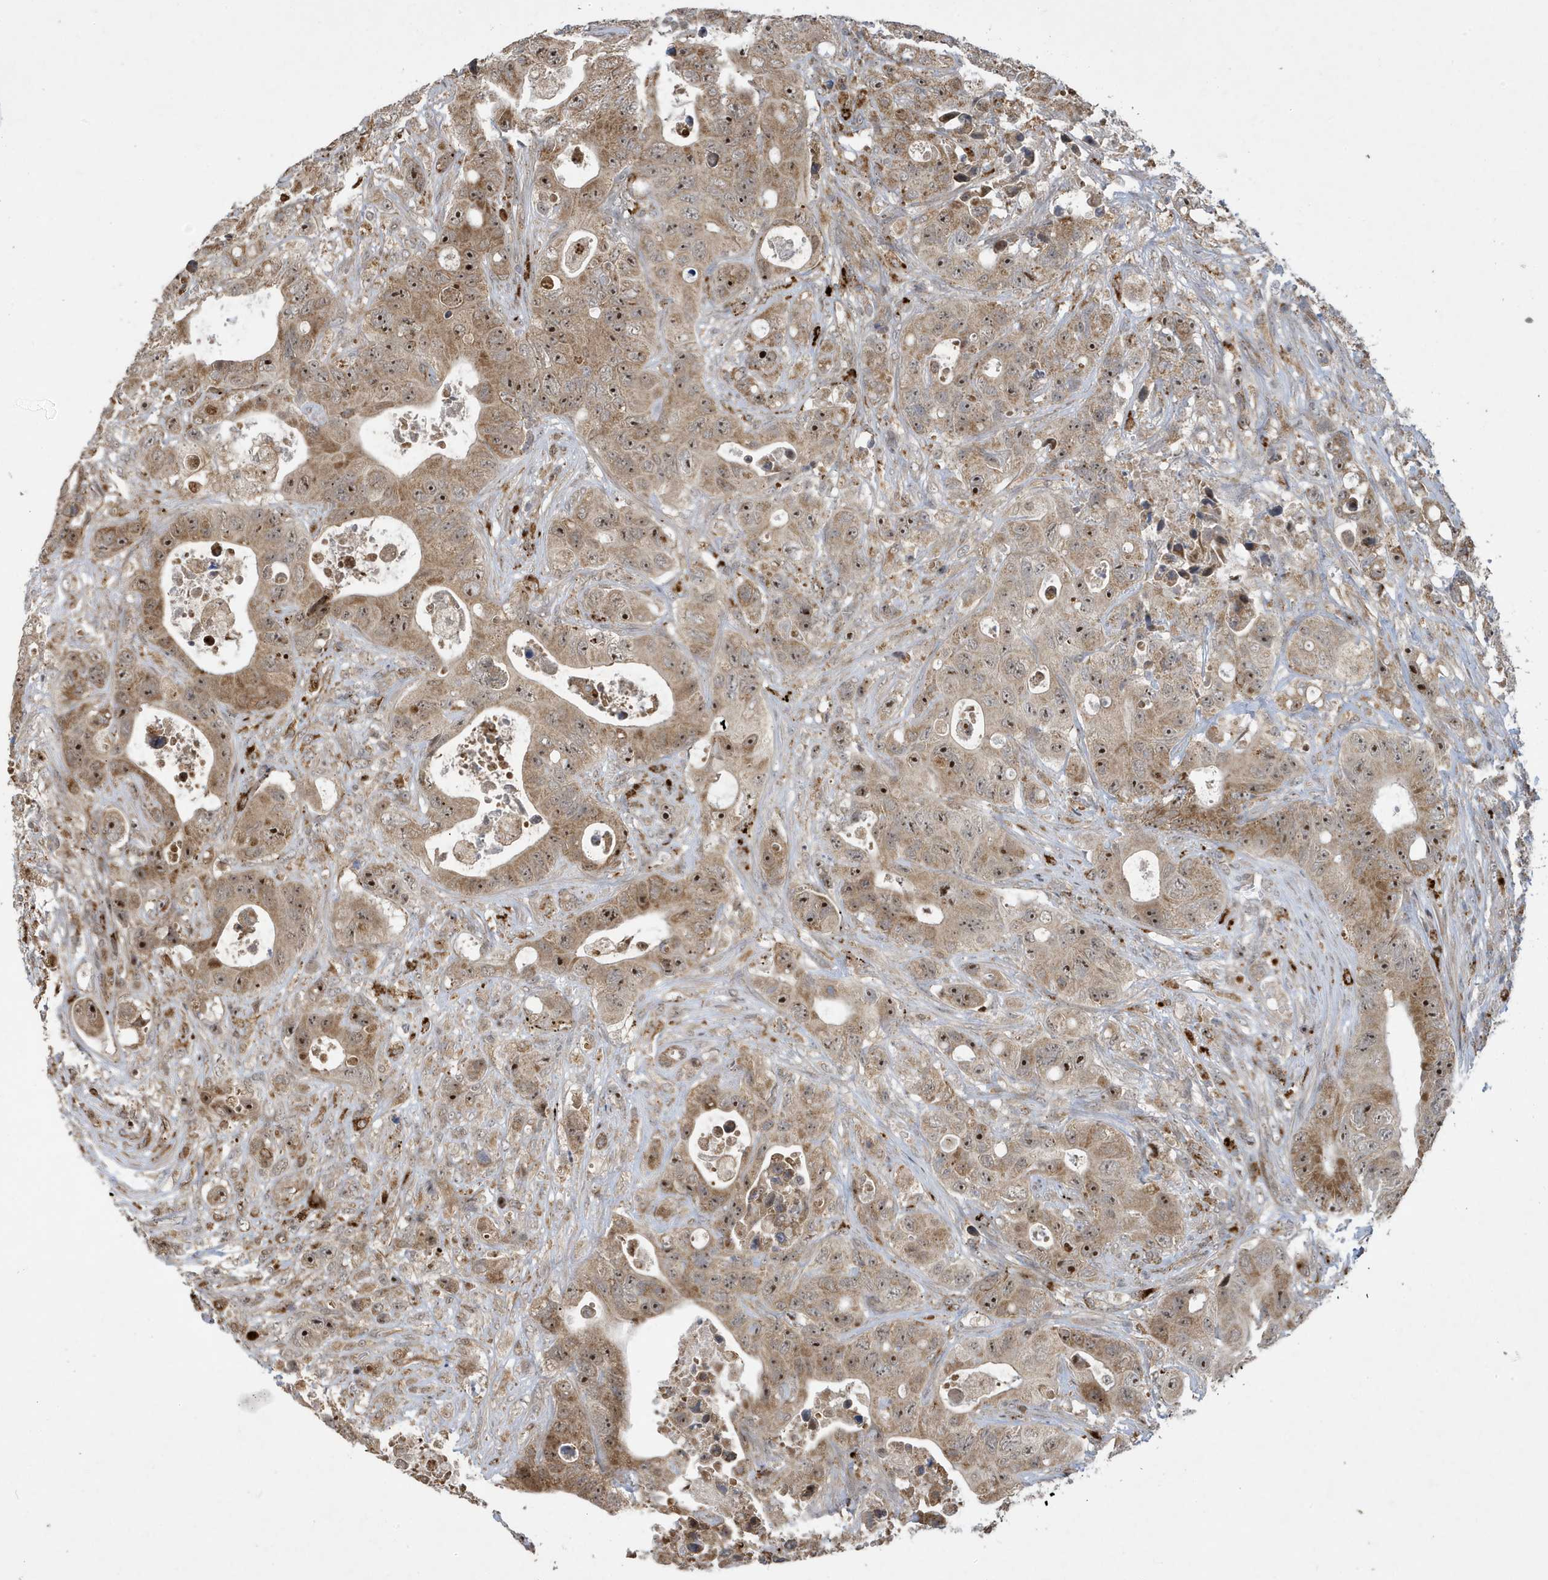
{"staining": {"intensity": "strong", "quantity": ">75%", "location": "cytoplasmic/membranous,nuclear"}, "tissue": "colorectal cancer", "cell_type": "Tumor cells", "image_type": "cancer", "snomed": [{"axis": "morphology", "description": "Adenocarcinoma, NOS"}, {"axis": "topography", "description": "Colon"}], "caption": "IHC (DAB) staining of colorectal cancer reveals strong cytoplasmic/membranous and nuclear protein expression in approximately >75% of tumor cells.", "gene": "FAM9B", "patient": {"sex": "female", "age": 46}}